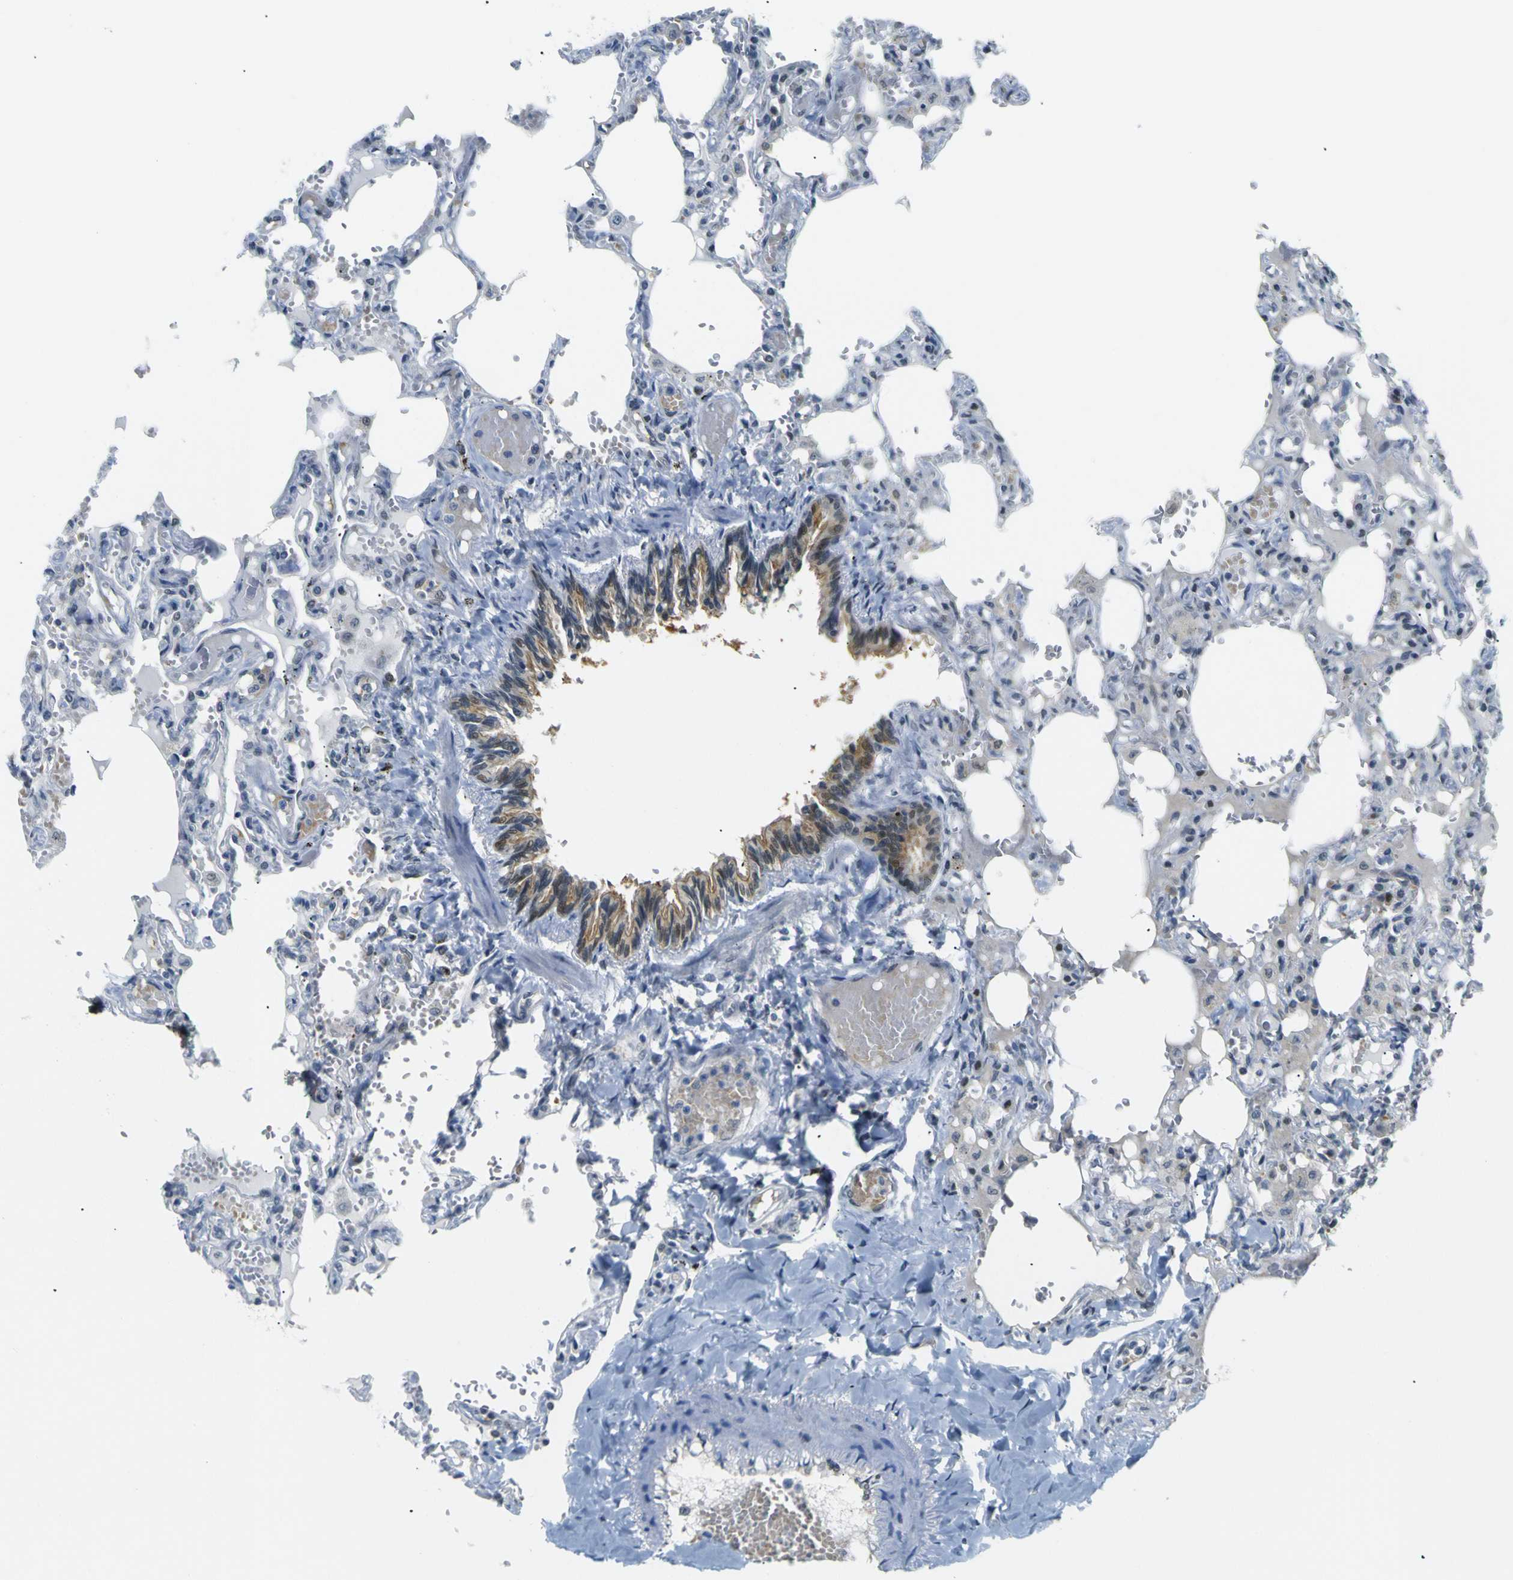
{"staining": {"intensity": "moderate", "quantity": "<25%", "location": "nuclear"}, "tissue": "lung", "cell_type": "Alveolar cells", "image_type": "normal", "snomed": [{"axis": "morphology", "description": "Normal tissue, NOS"}, {"axis": "topography", "description": "Lung"}], "caption": "DAB (3,3'-diaminobenzidine) immunohistochemical staining of unremarkable human lung reveals moderate nuclear protein positivity in approximately <25% of alveolar cells. (IHC, brightfield microscopy, high magnification).", "gene": "SKP1", "patient": {"sex": "male", "age": 21}}